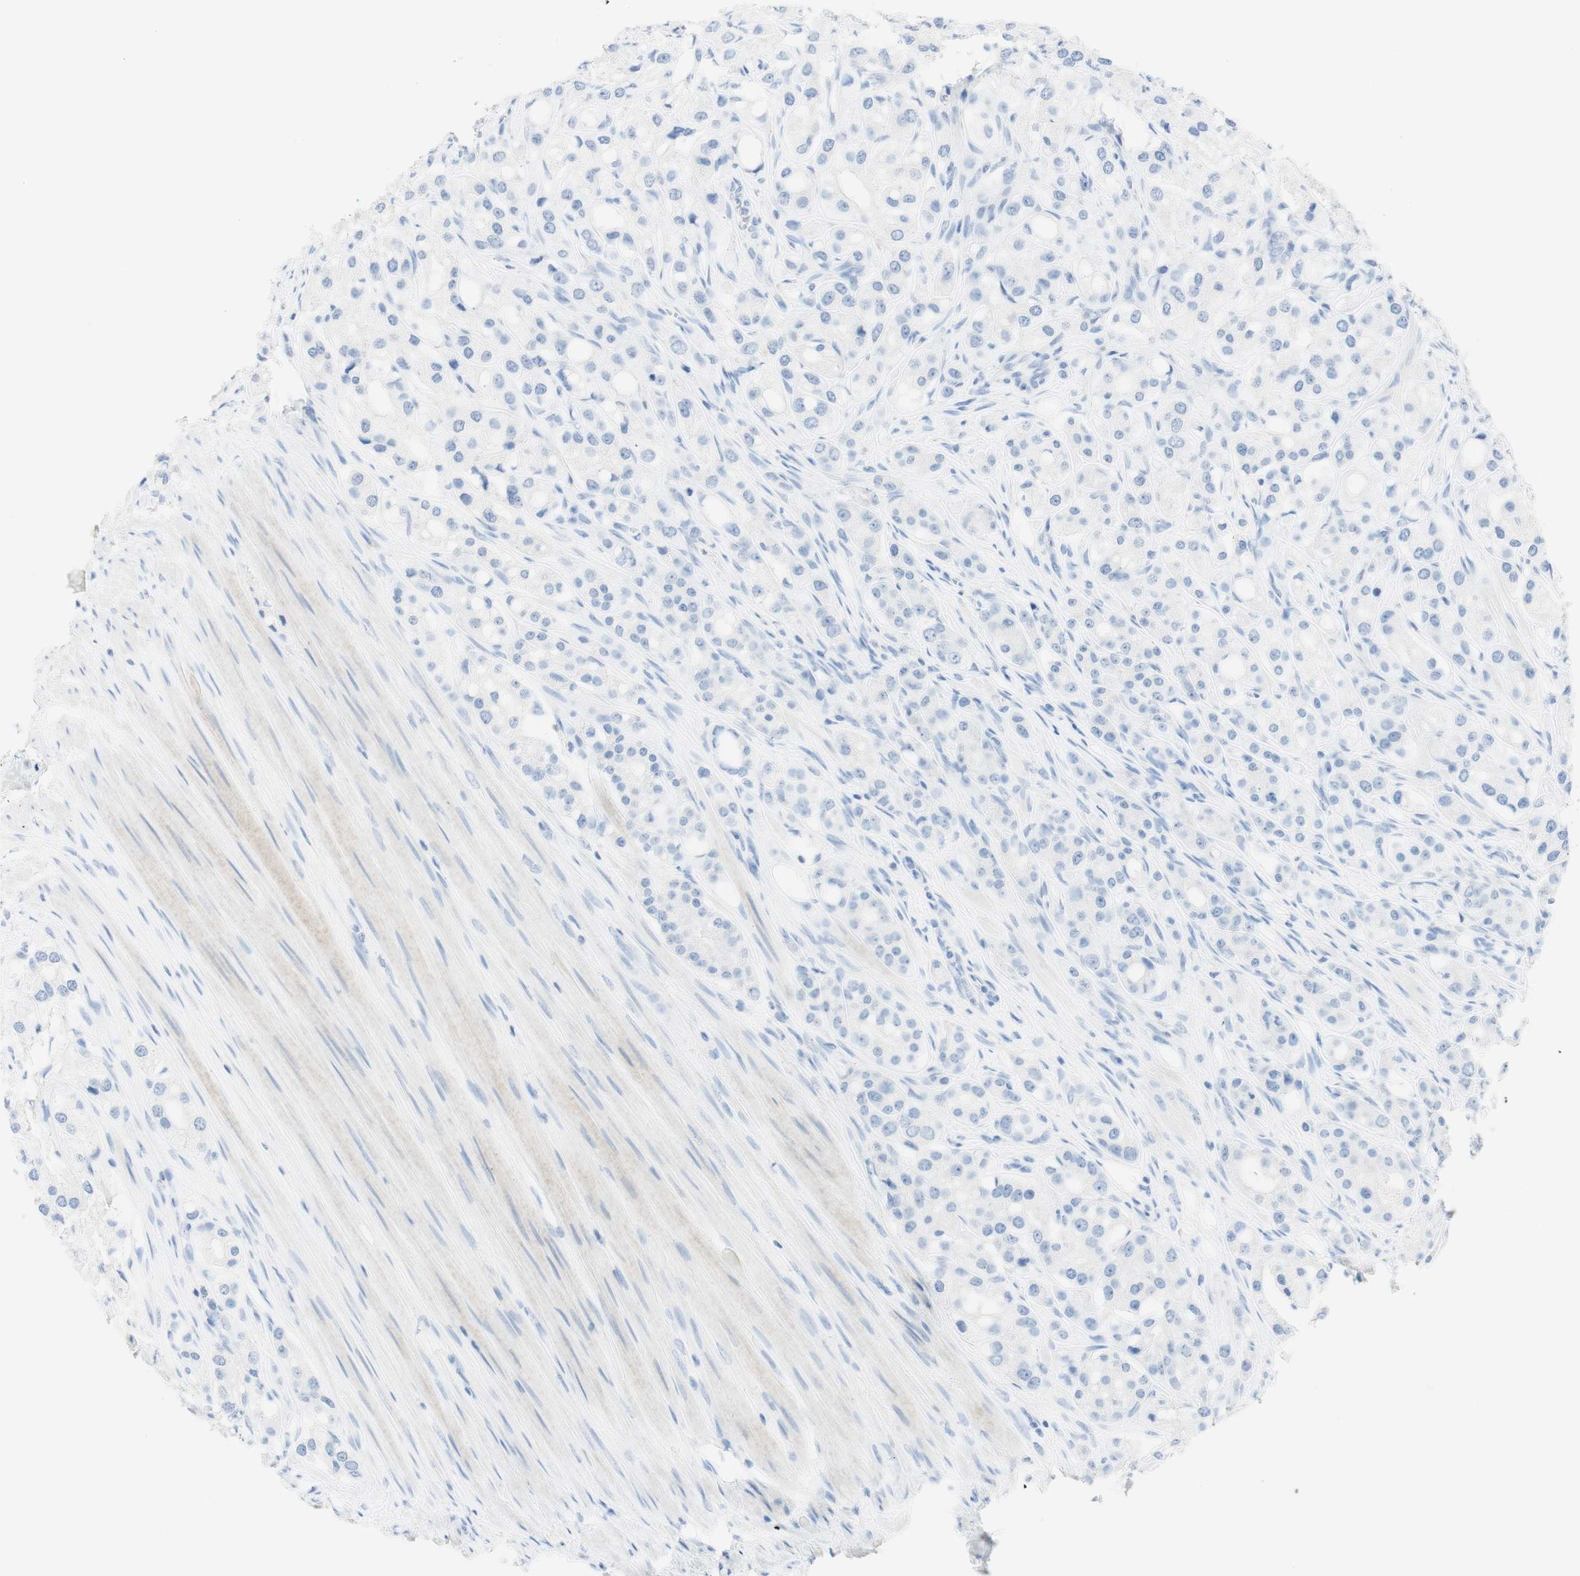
{"staining": {"intensity": "negative", "quantity": "none", "location": "none"}, "tissue": "prostate cancer", "cell_type": "Tumor cells", "image_type": "cancer", "snomed": [{"axis": "morphology", "description": "Adenocarcinoma, High grade"}, {"axis": "topography", "description": "Prostate"}], "caption": "Immunohistochemical staining of prostate cancer demonstrates no significant staining in tumor cells. The staining was performed using DAB to visualize the protein expression in brown, while the nuclei were stained in blue with hematoxylin (Magnification: 20x).", "gene": "TPO", "patient": {"sex": "male", "age": 65}}